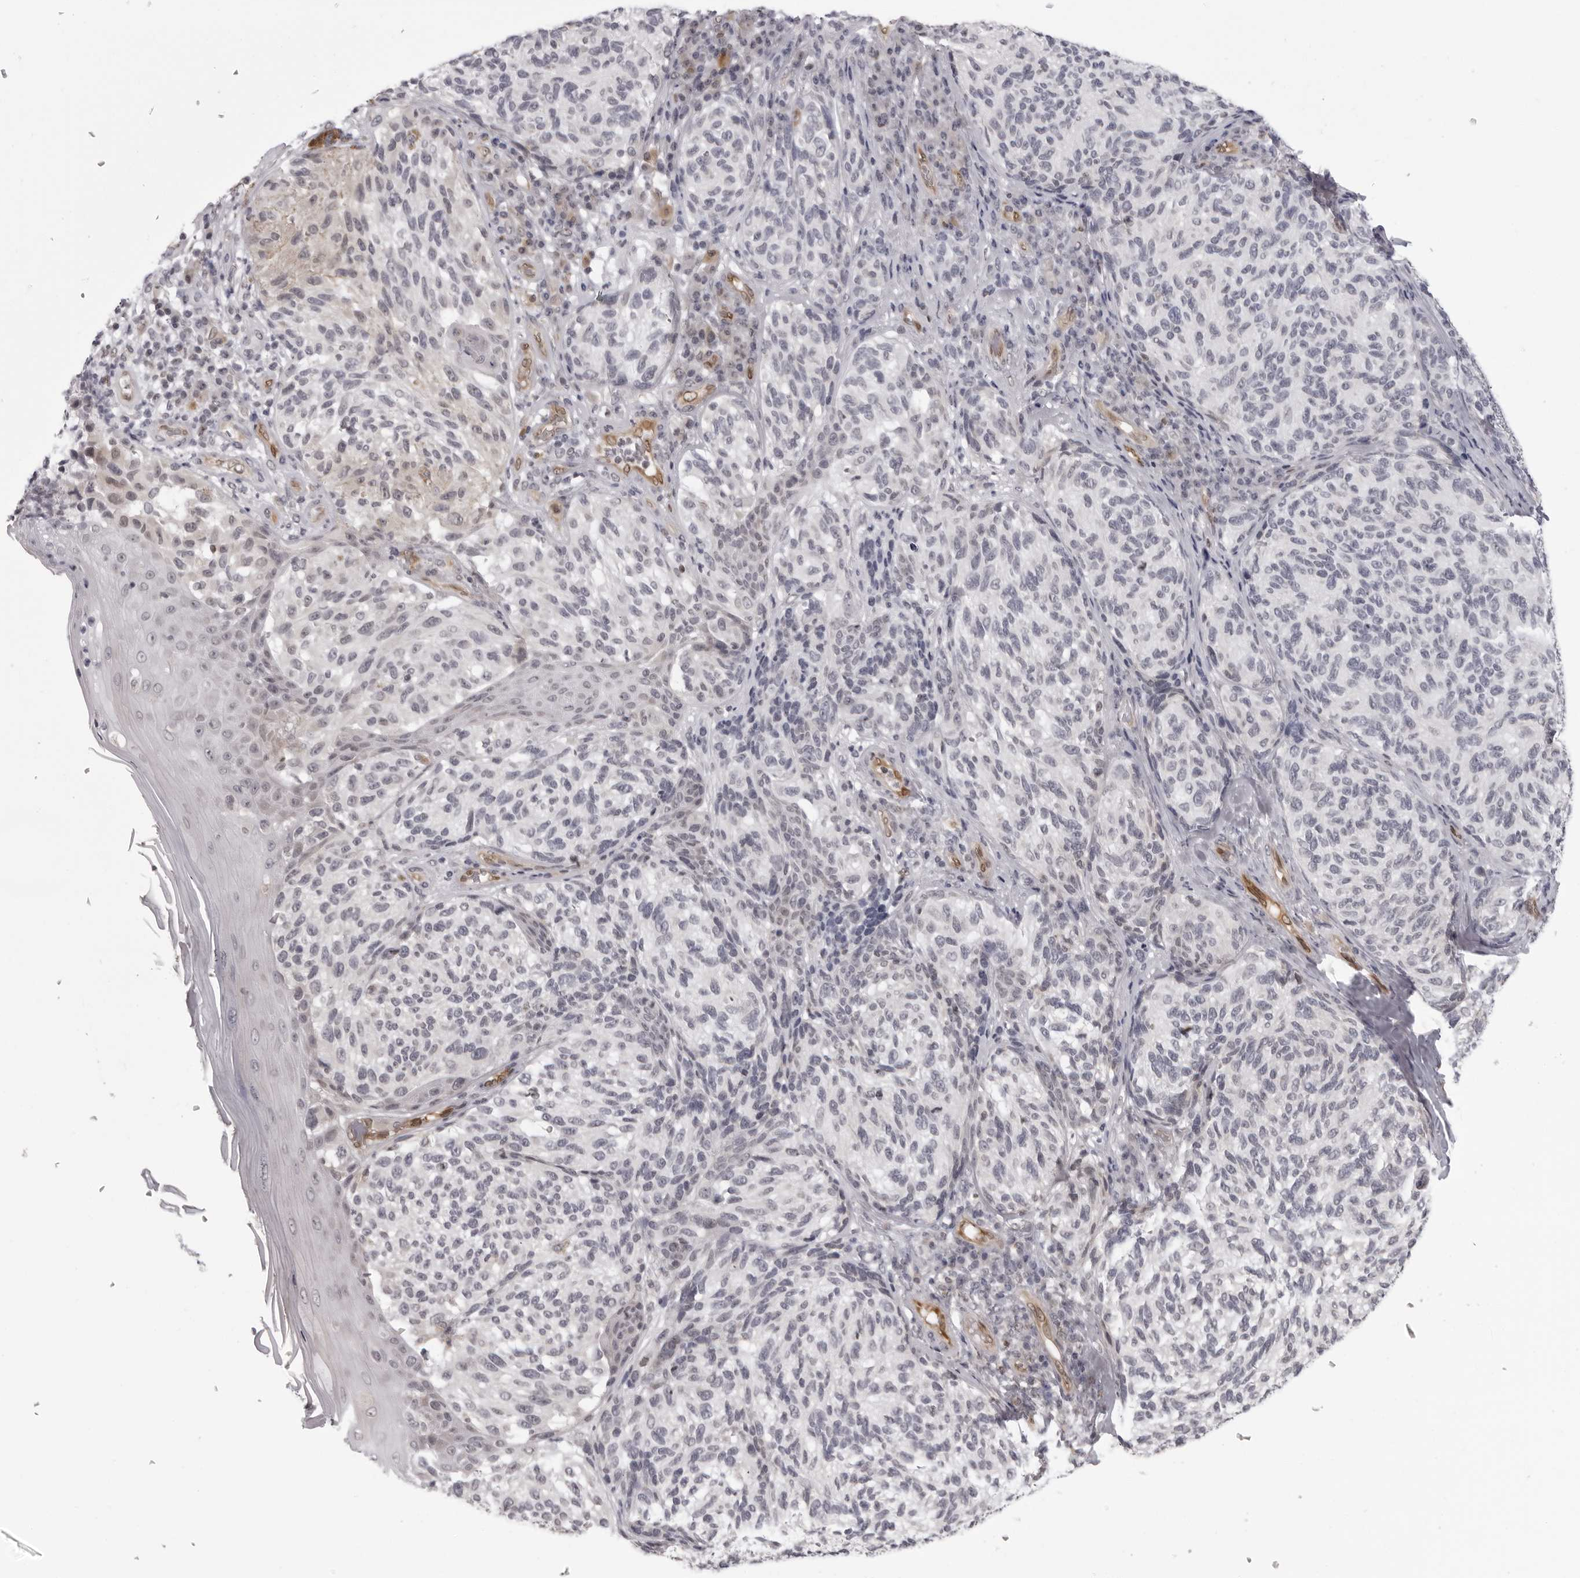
{"staining": {"intensity": "weak", "quantity": "25%-75%", "location": "cytoplasmic/membranous"}, "tissue": "melanoma", "cell_type": "Tumor cells", "image_type": "cancer", "snomed": [{"axis": "morphology", "description": "Malignant melanoma, NOS"}, {"axis": "topography", "description": "Skin"}], "caption": "There is low levels of weak cytoplasmic/membranous staining in tumor cells of malignant melanoma, as demonstrated by immunohistochemical staining (brown color).", "gene": "MAPK12", "patient": {"sex": "female", "age": 73}}